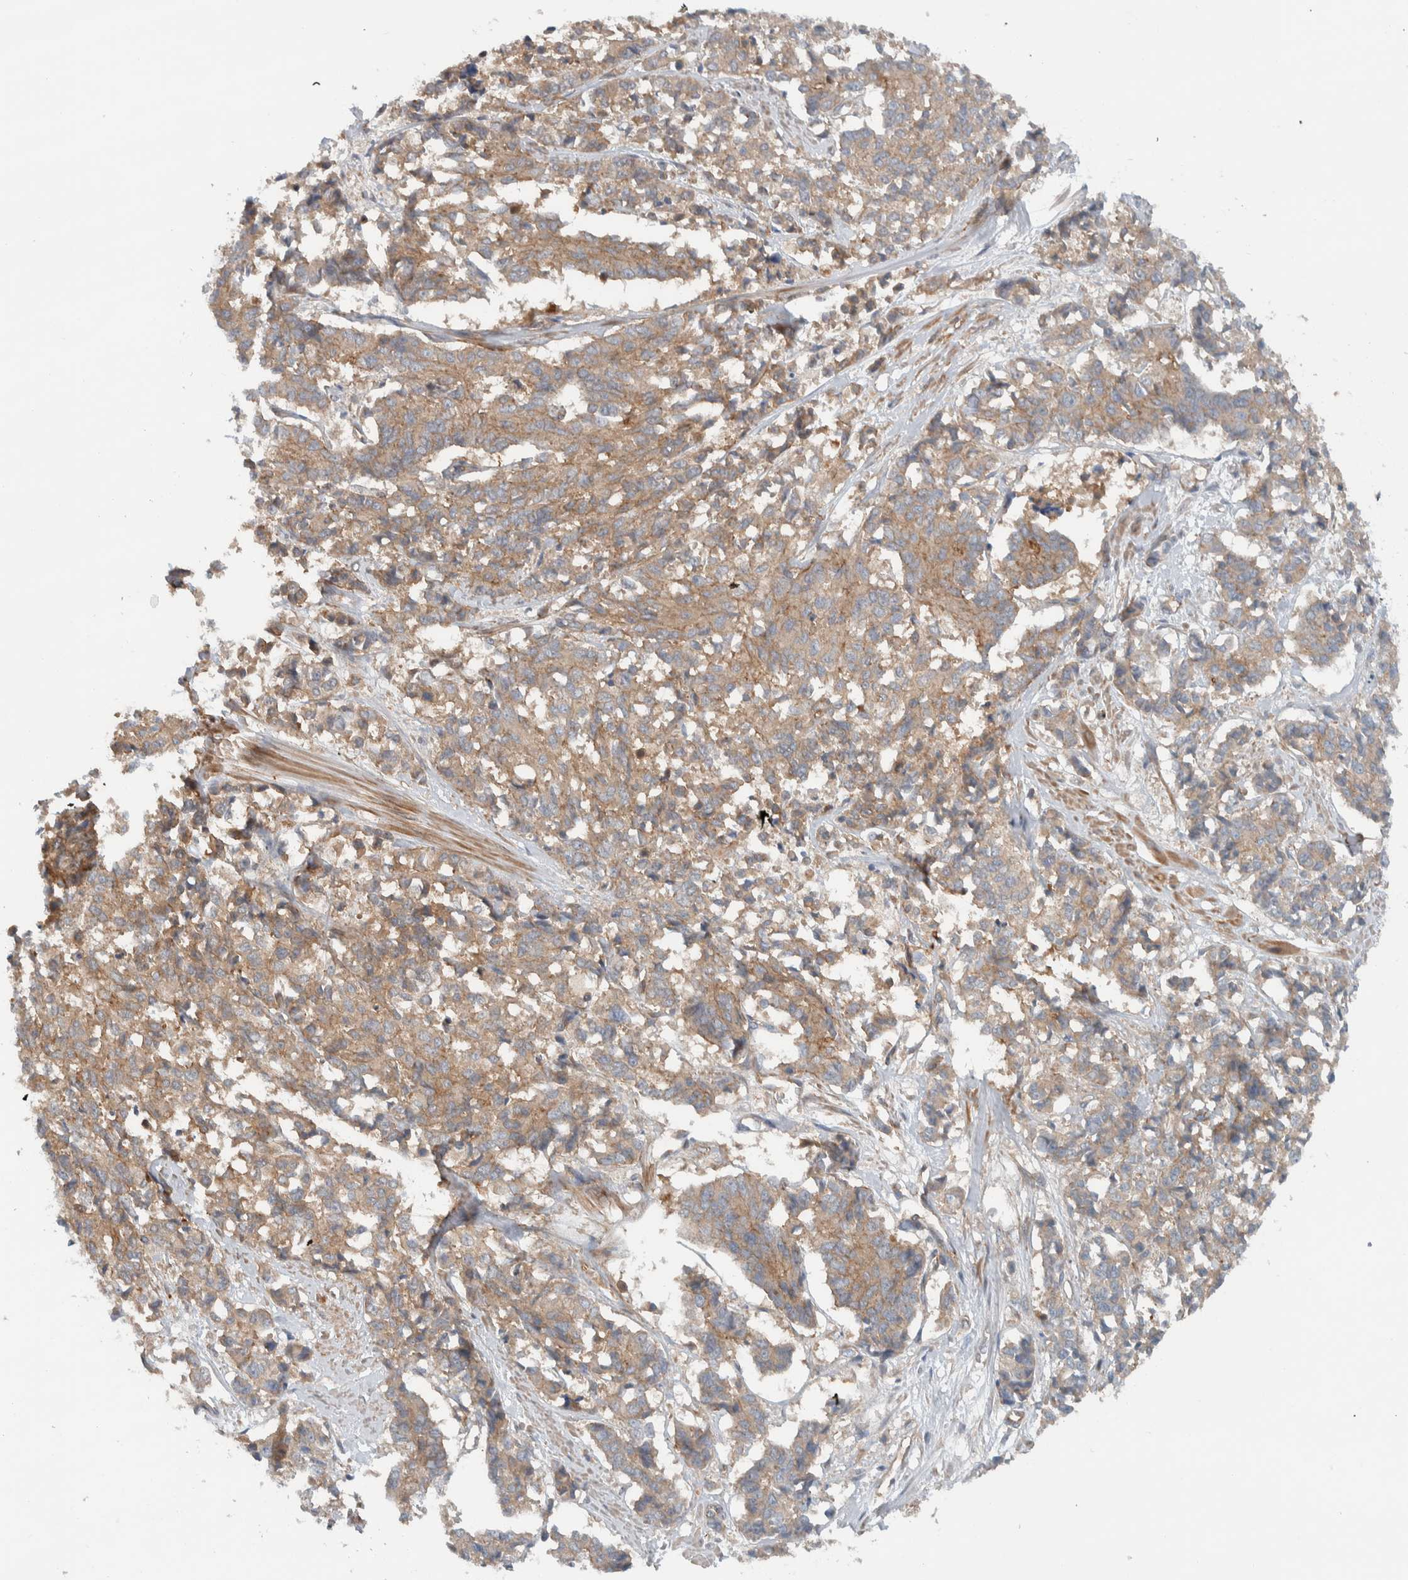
{"staining": {"intensity": "weak", "quantity": ">75%", "location": "cytoplasmic/membranous"}, "tissue": "cervical cancer", "cell_type": "Tumor cells", "image_type": "cancer", "snomed": [{"axis": "morphology", "description": "Squamous cell carcinoma, NOS"}, {"axis": "topography", "description": "Cervix"}], "caption": "Brown immunohistochemical staining in human cervical cancer displays weak cytoplasmic/membranous staining in about >75% of tumor cells. (DAB IHC, brown staining for protein, blue staining for nuclei).", "gene": "MPRIP", "patient": {"sex": "female", "age": 35}}